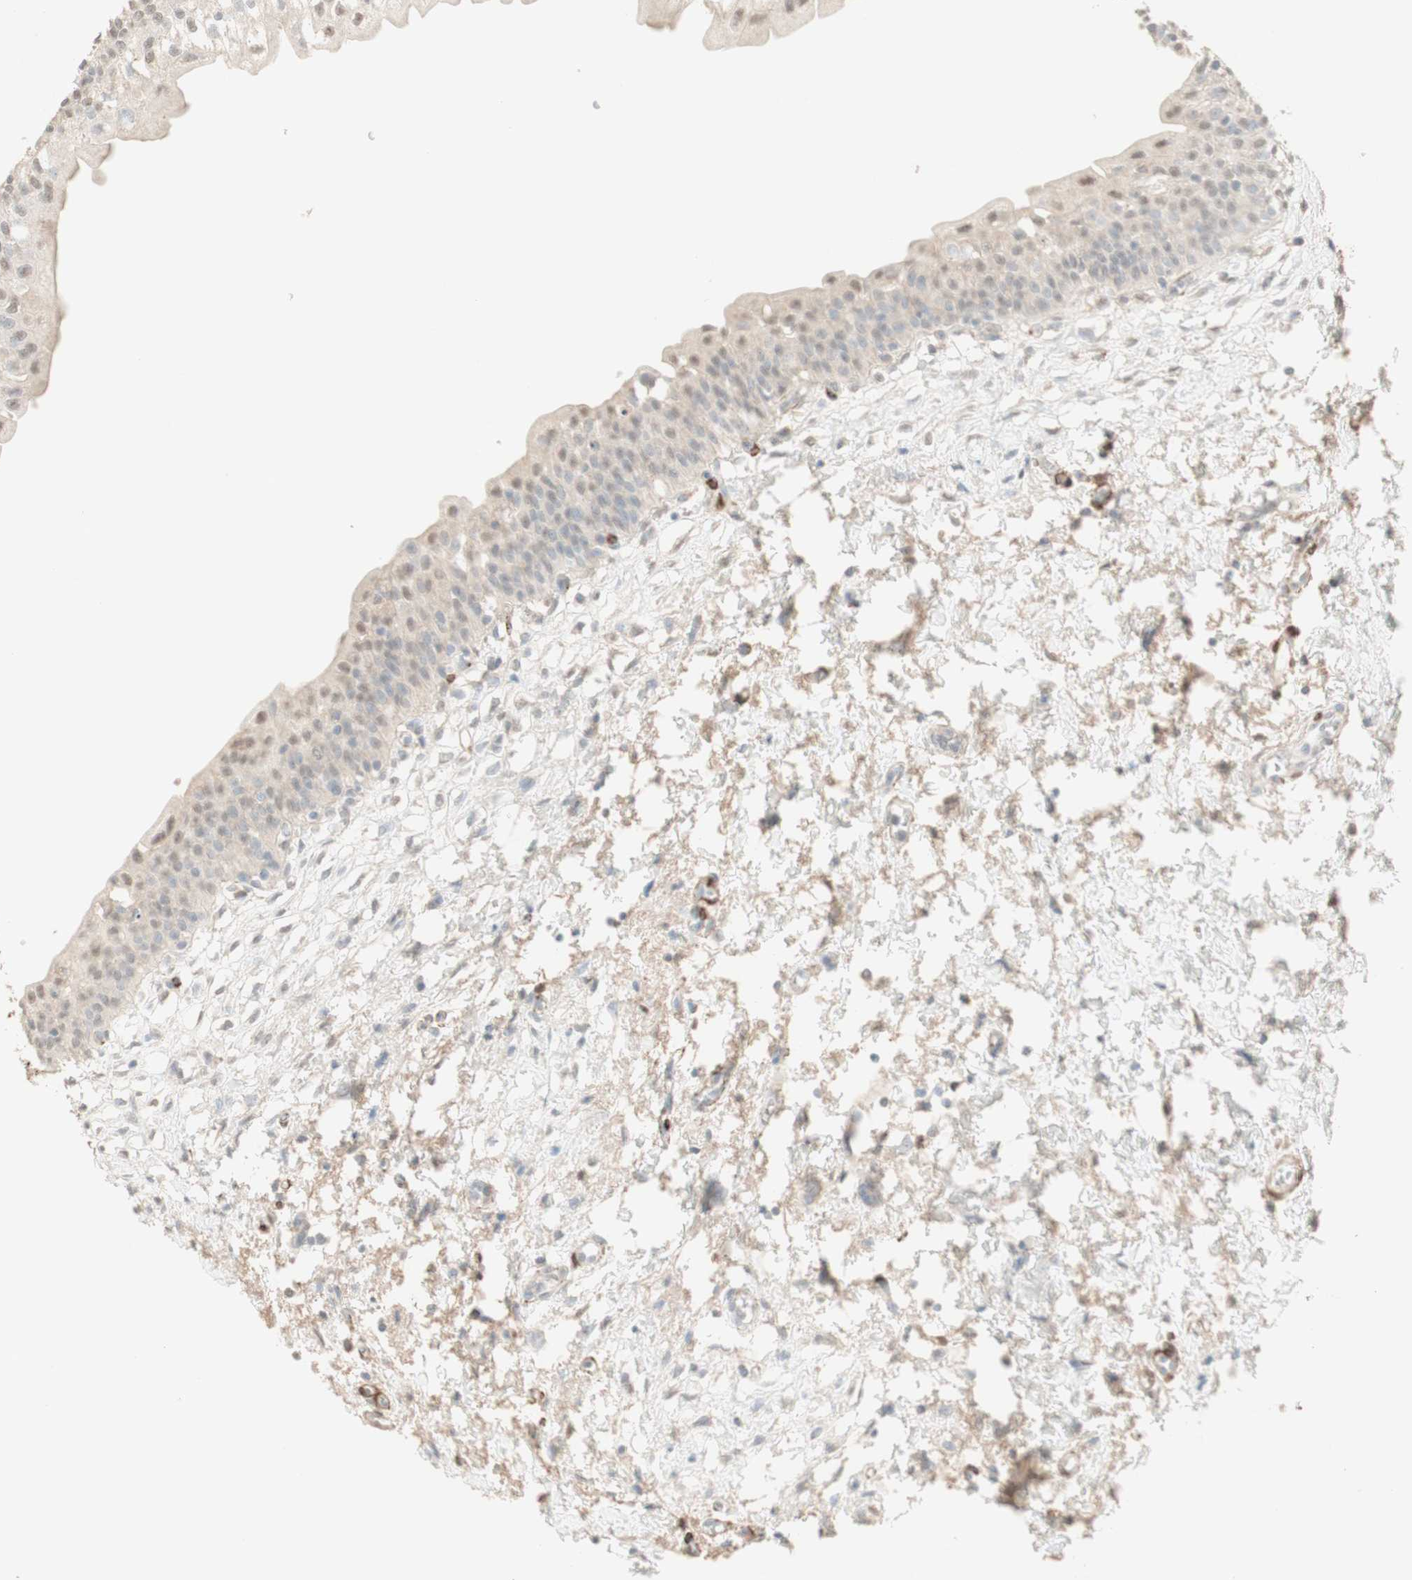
{"staining": {"intensity": "negative", "quantity": "none", "location": "none"}, "tissue": "urinary bladder", "cell_type": "Urothelial cells", "image_type": "normal", "snomed": [{"axis": "morphology", "description": "Normal tissue, NOS"}, {"axis": "topography", "description": "Urinary bladder"}], "caption": "Immunohistochemical staining of normal human urinary bladder exhibits no significant expression in urothelial cells. (IHC, brightfield microscopy, high magnification).", "gene": "MUC3A", "patient": {"sex": "male", "age": 55}}